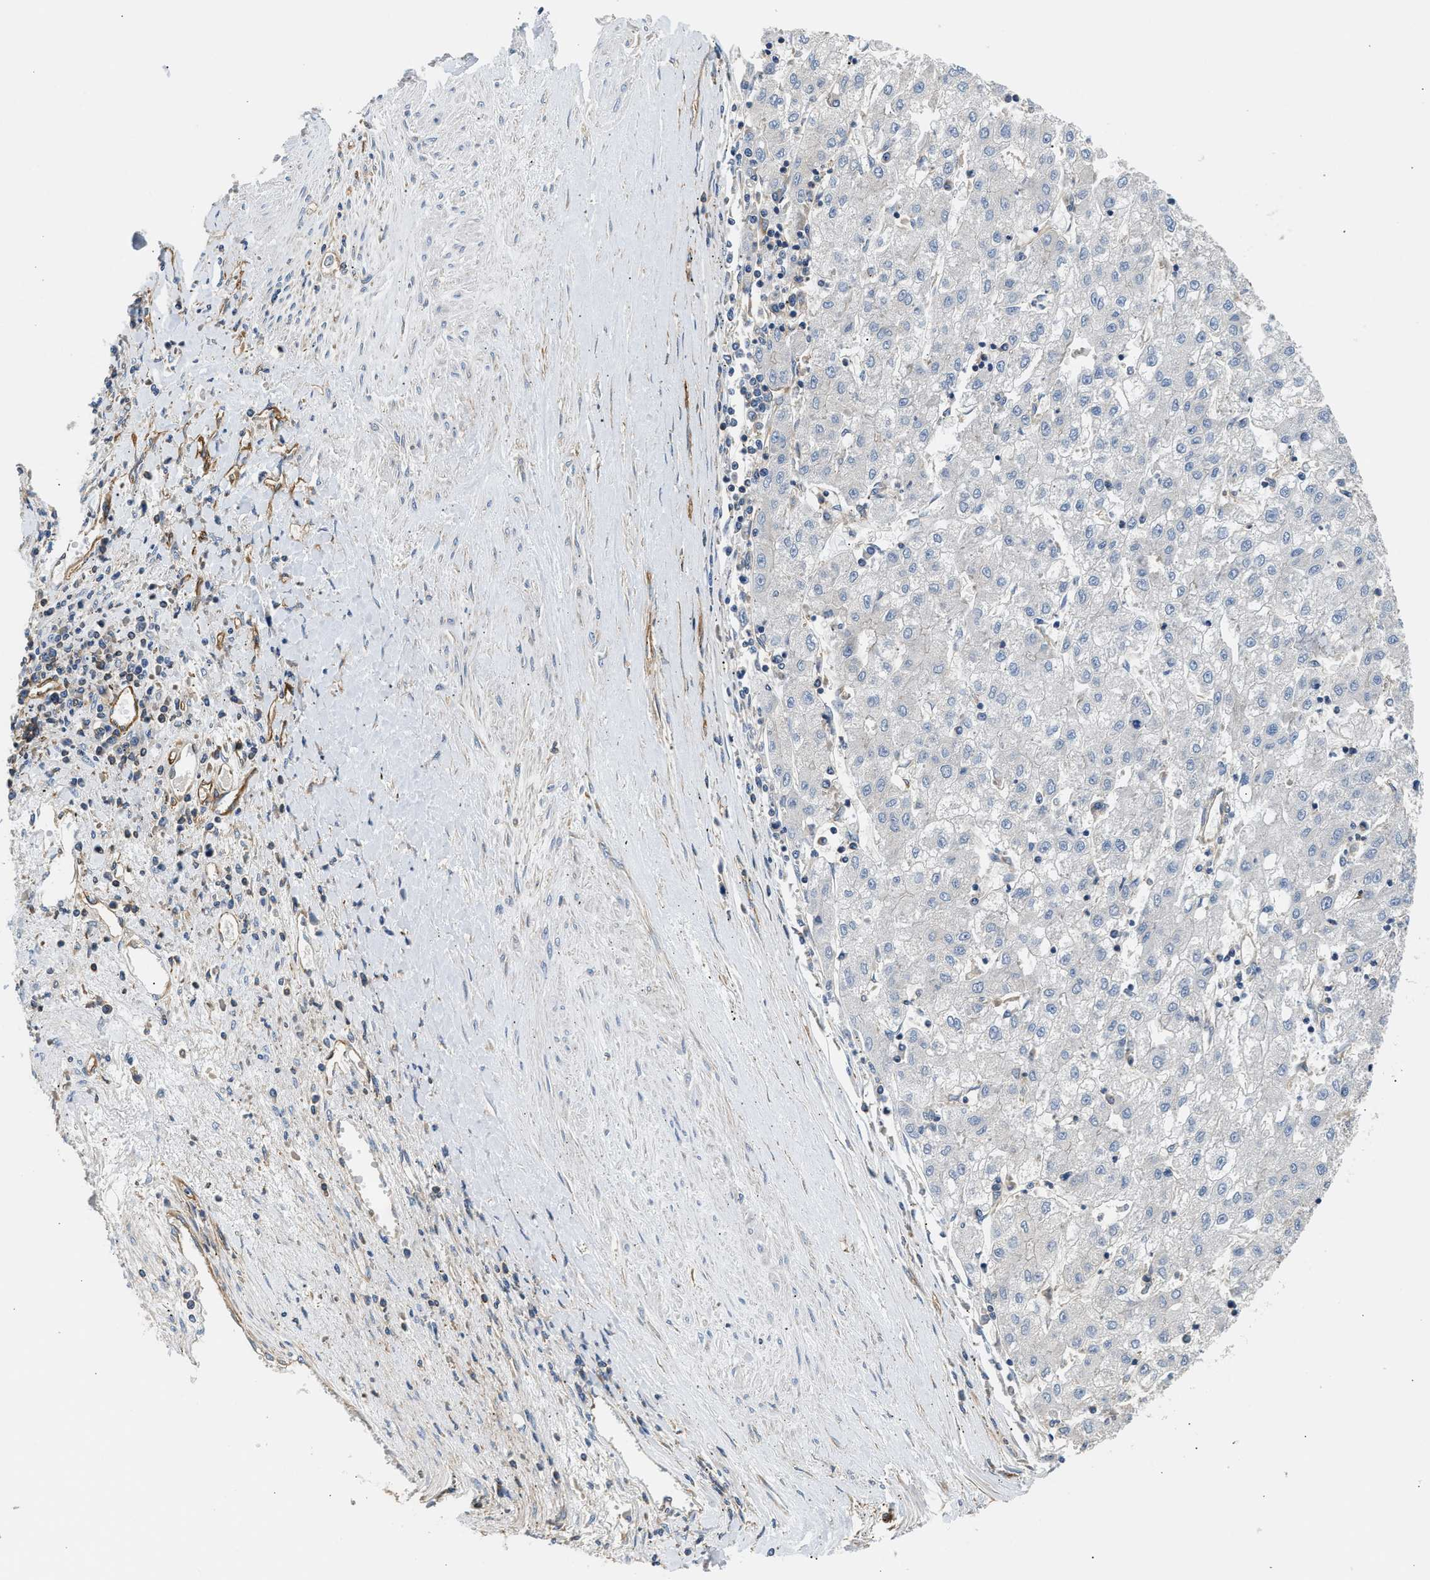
{"staining": {"intensity": "negative", "quantity": "none", "location": "none"}, "tissue": "liver cancer", "cell_type": "Tumor cells", "image_type": "cancer", "snomed": [{"axis": "morphology", "description": "Carcinoma, Hepatocellular, NOS"}, {"axis": "topography", "description": "Liver"}], "caption": "Liver cancer was stained to show a protein in brown. There is no significant expression in tumor cells. (DAB (3,3'-diaminobenzidine) IHC, high magnification).", "gene": "SAMD9L", "patient": {"sex": "male", "age": 72}}